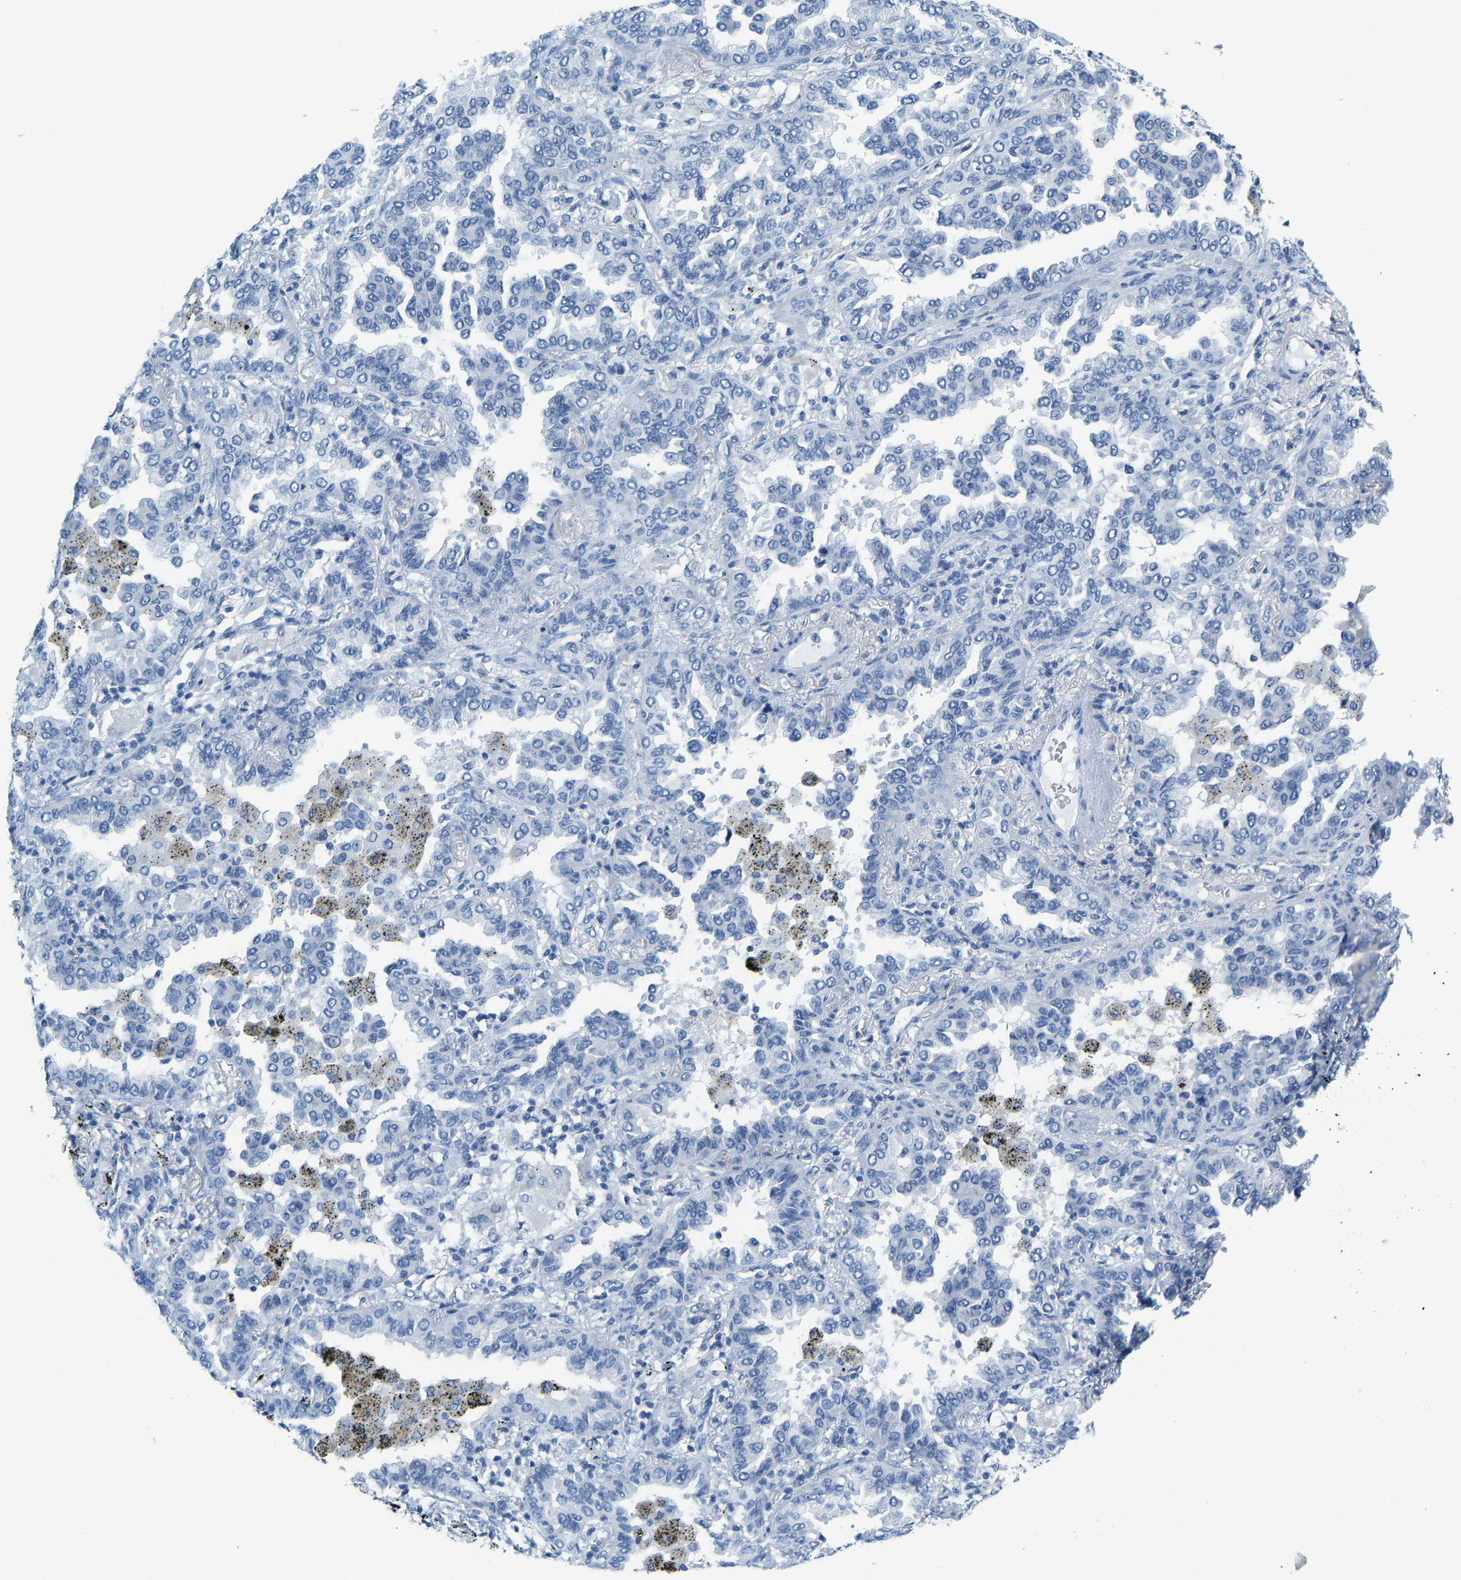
{"staining": {"intensity": "negative", "quantity": "none", "location": "none"}, "tissue": "lung cancer", "cell_type": "Tumor cells", "image_type": "cancer", "snomed": [{"axis": "morphology", "description": "Normal tissue, NOS"}, {"axis": "morphology", "description": "Adenocarcinoma, NOS"}, {"axis": "topography", "description": "Lung"}], "caption": "Immunohistochemistry (IHC) image of neoplastic tissue: adenocarcinoma (lung) stained with DAB shows no significant protein expression in tumor cells. (Stains: DAB IHC with hematoxylin counter stain, Microscopy: brightfield microscopy at high magnification).", "gene": "SERPINB3", "patient": {"sex": "male", "age": 59}}